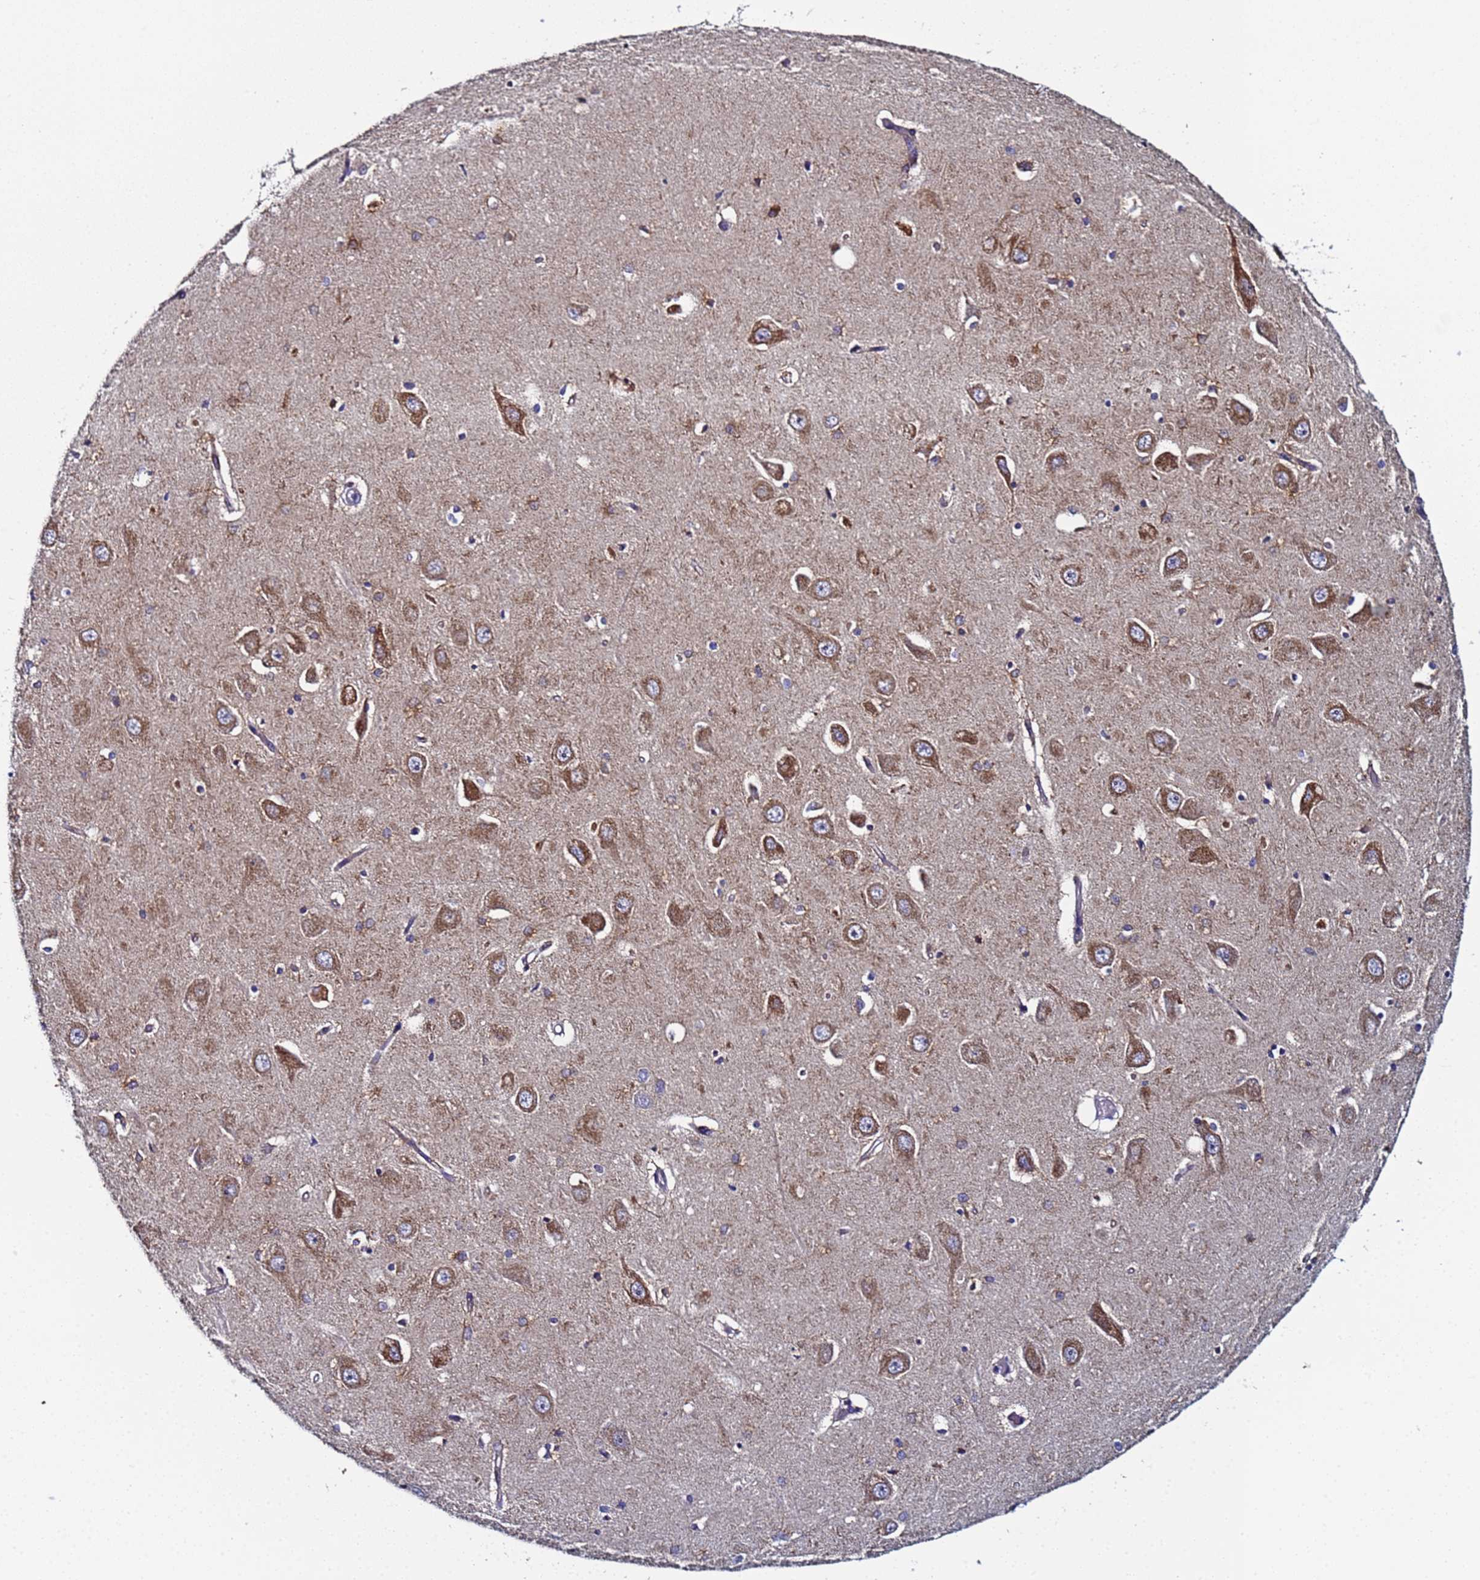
{"staining": {"intensity": "moderate", "quantity": "<25%", "location": "cytoplasmic/membranous"}, "tissue": "hippocampus", "cell_type": "Glial cells", "image_type": "normal", "snomed": [{"axis": "morphology", "description": "Normal tissue, NOS"}, {"axis": "topography", "description": "Hippocampus"}], "caption": "Protein analysis of benign hippocampus exhibits moderate cytoplasmic/membranous positivity in approximately <25% of glial cells. Using DAB (3,3'-diaminobenzidine) (brown) and hematoxylin (blue) stains, captured at high magnification using brightfield microscopy.", "gene": "CCDC127", "patient": {"sex": "male", "age": 45}}